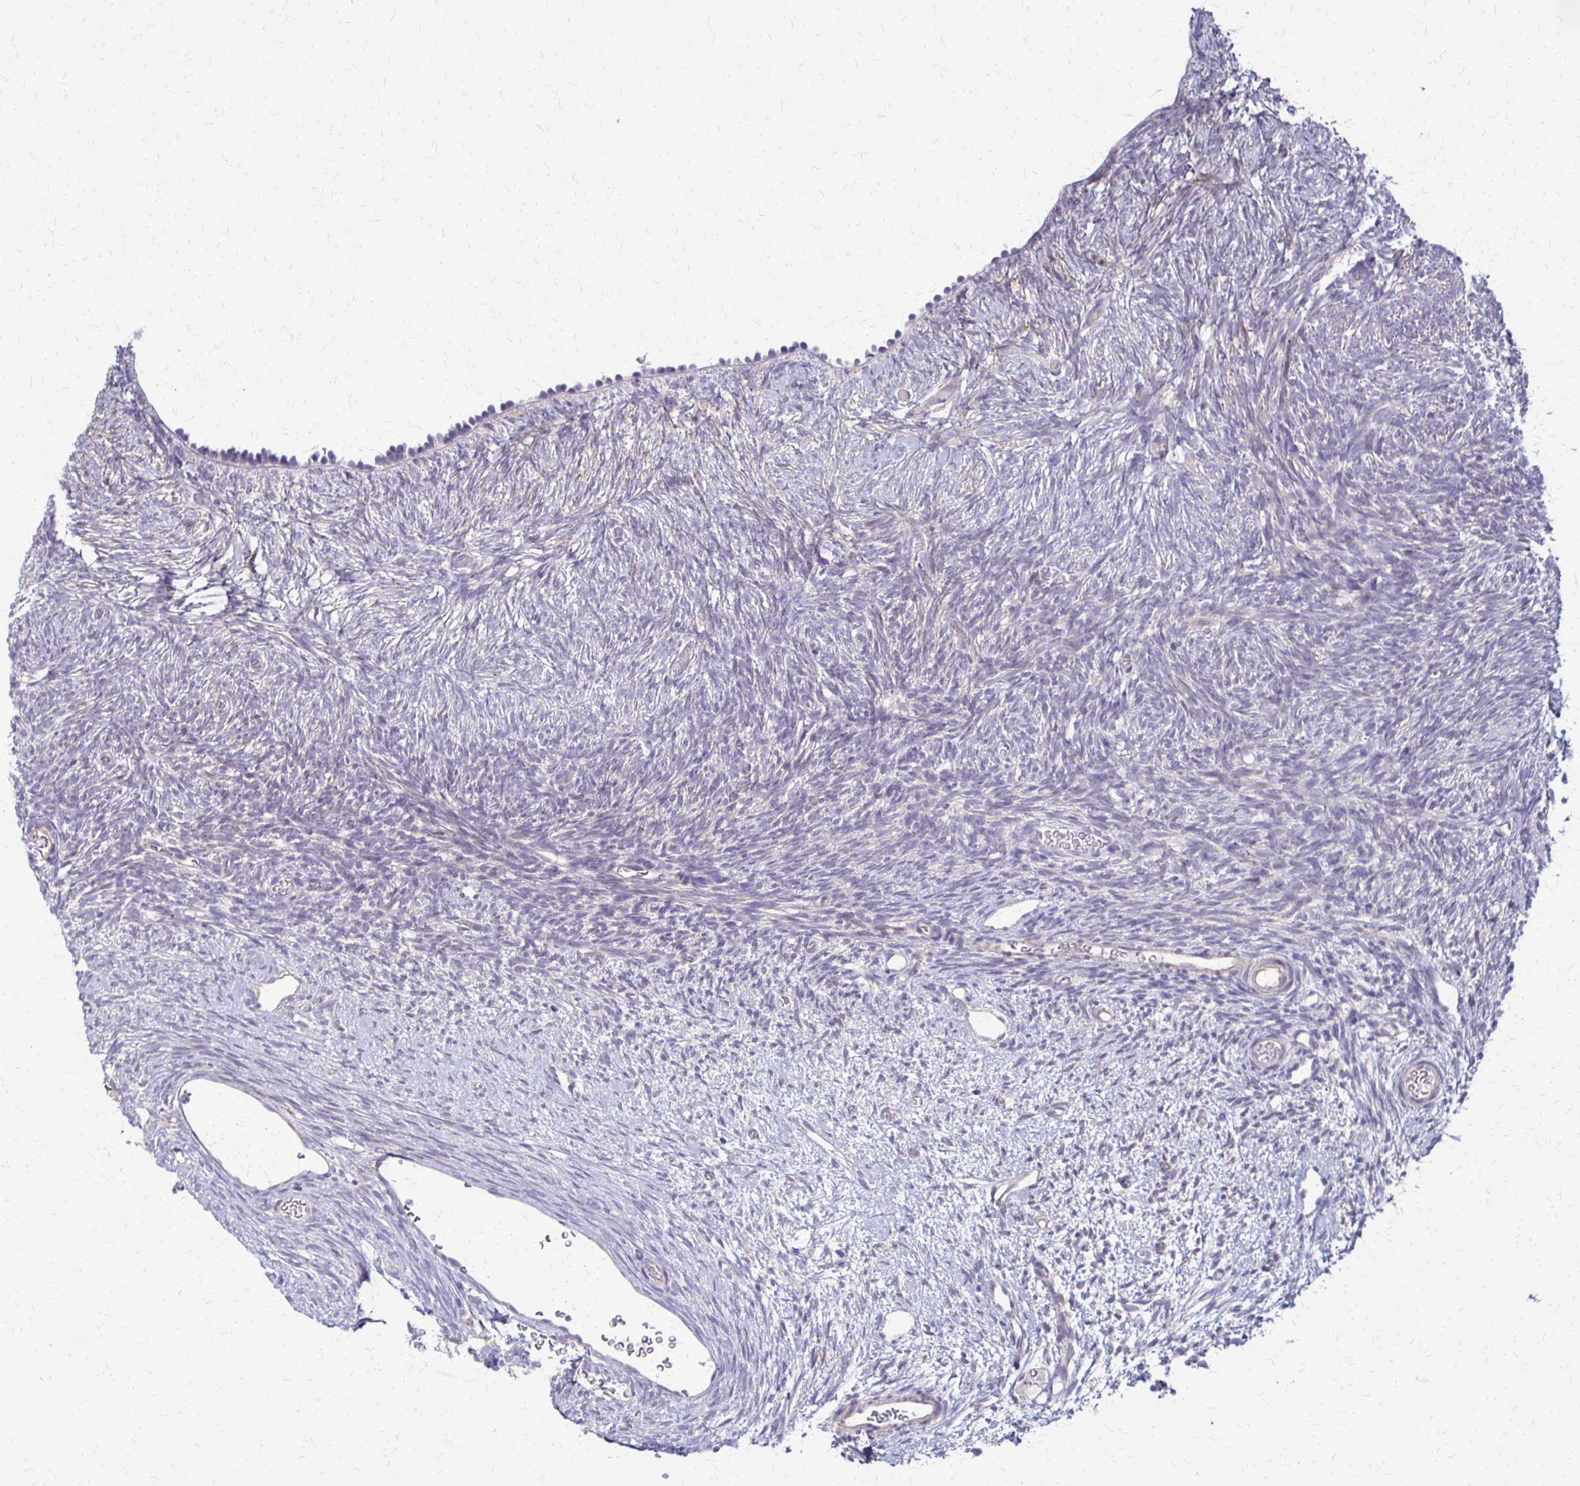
{"staining": {"intensity": "moderate", "quantity": ">75%", "location": "cytoplasmic/membranous"}, "tissue": "ovary", "cell_type": "Follicle cells", "image_type": "normal", "snomed": [{"axis": "morphology", "description": "Normal tissue, NOS"}, {"axis": "topography", "description": "Ovary"}], "caption": "A brown stain labels moderate cytoplasmic/membranous positivity of a protein in follicle cells of benign ovary.", "gene": "RHOC", "patient": {"sex": "female", "age": 39}}